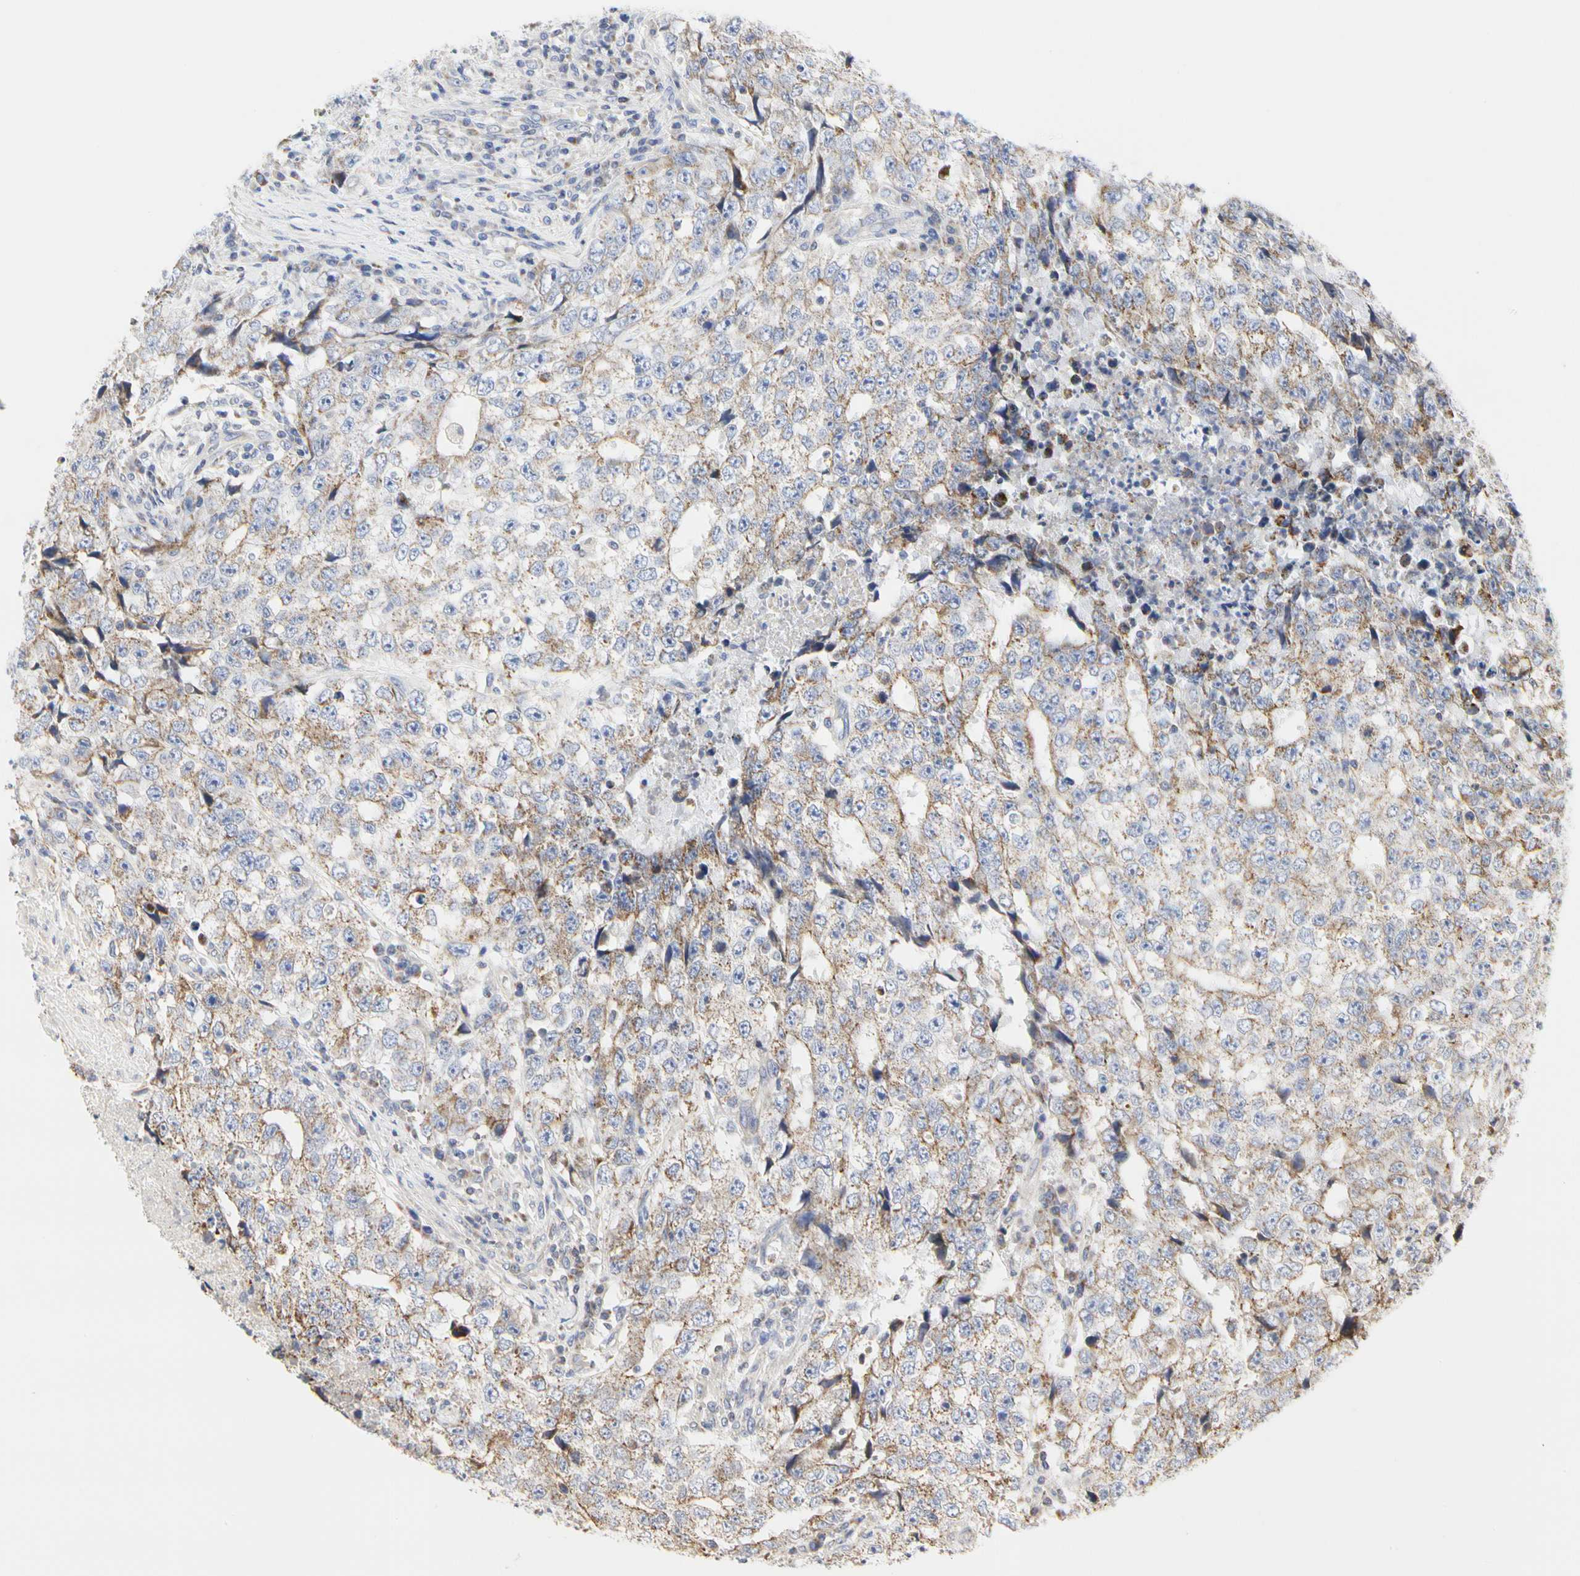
{"staining": {"intensity": "moderate", "quantity": "<25%", "location": "cytoplasmic/membranous"}, "tissue": "testis cancer", "cell_type": "Tumor cells", "image_type": "cancer", "snomed": [{"axis": "morphology", "description": "Necrosis, NOS"}, {"axis": "morphology", "description": "Carcinoma, Embryonal, NOS"}, {"axis": "topography", "description": "Testis"}], "caption": "Embryonal carcinoma (testis) stained for a protein demonstrates moderate cytoplasmic/membranous positivity in tumor cells.", "gene": "TSKU", "patient": {"sex": "male", "age": 19}}